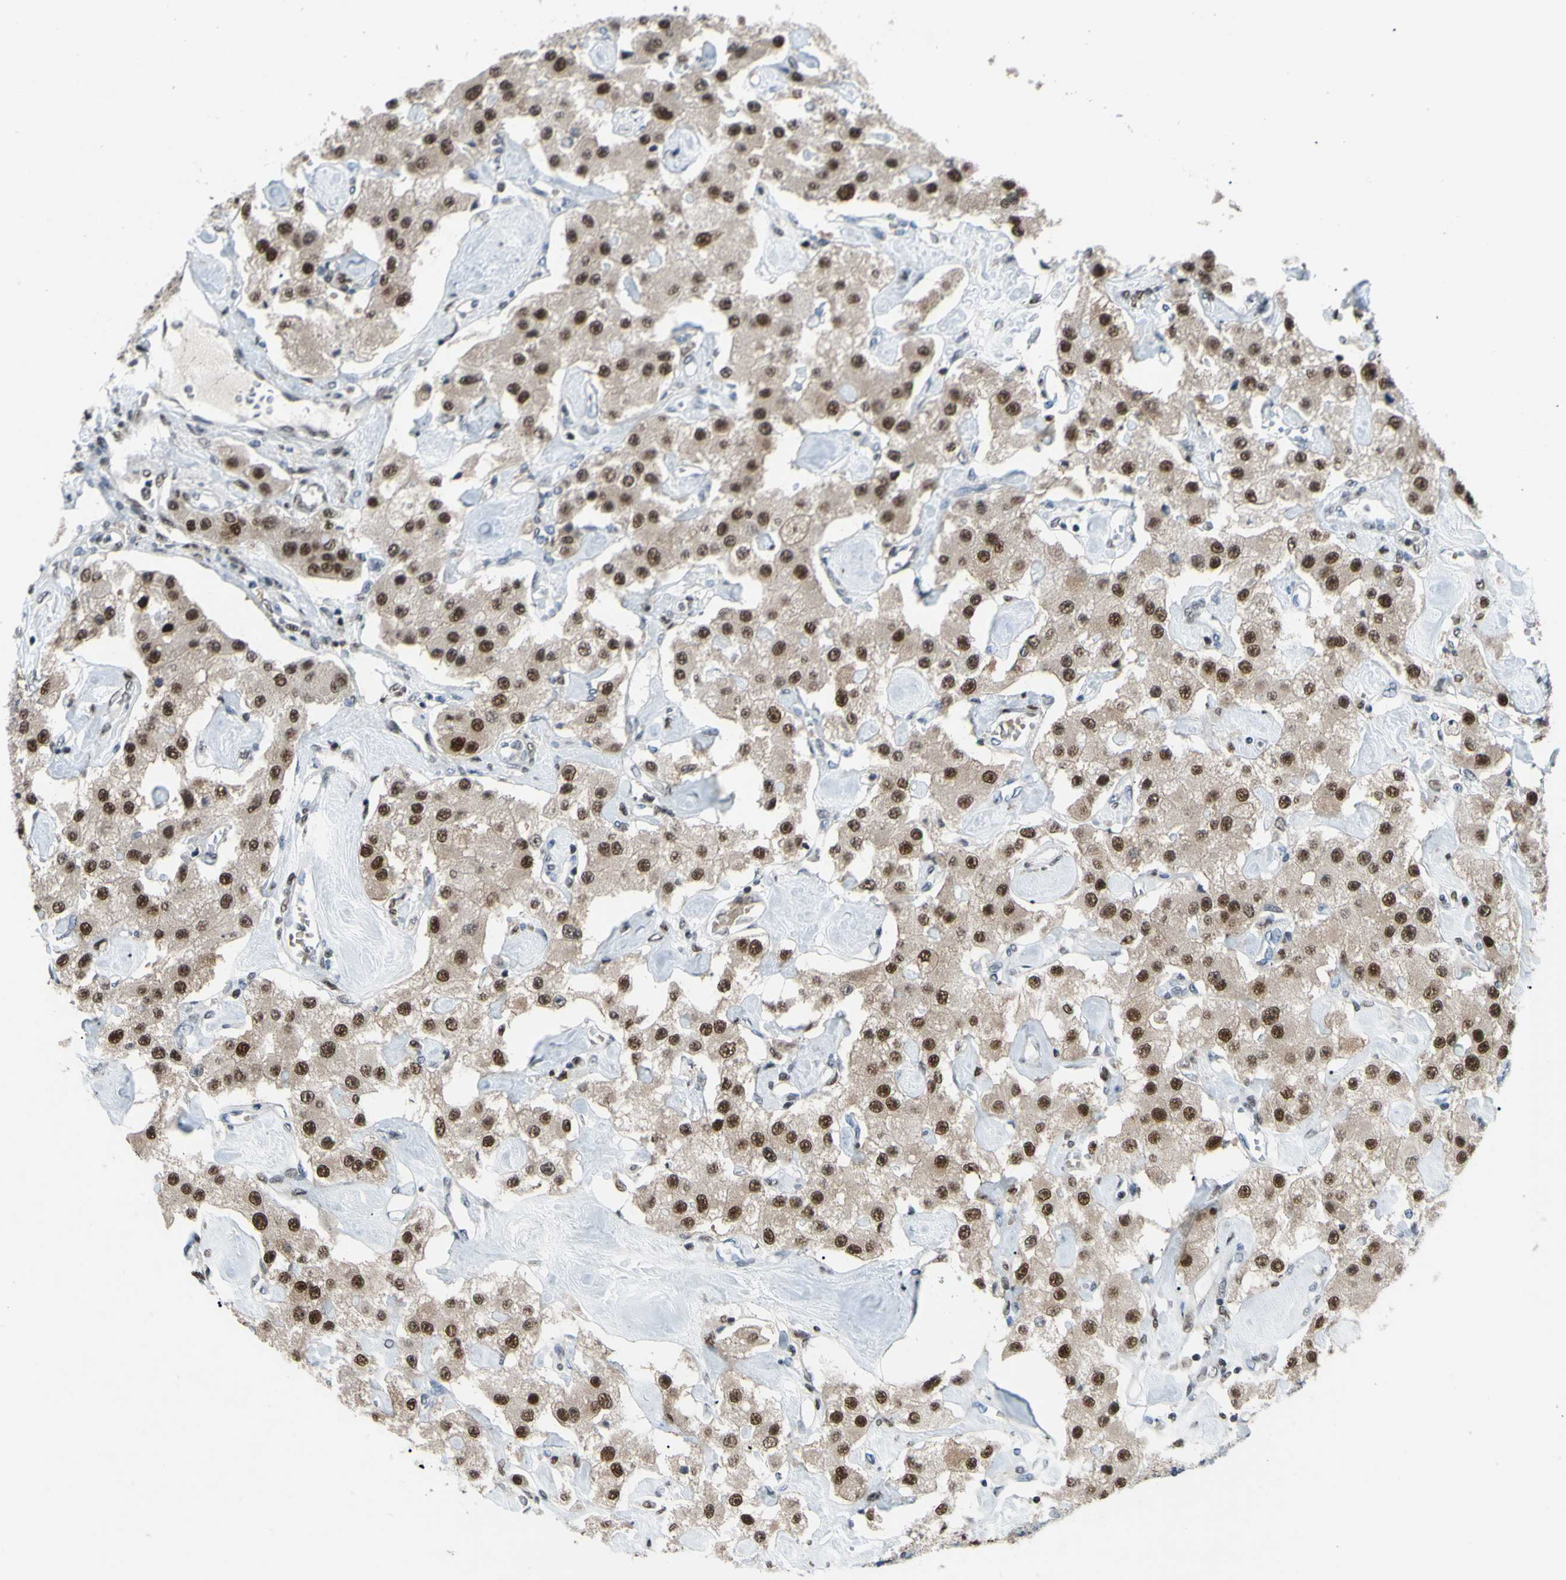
{"staining": {"intensity": "moderate", "quantity": ">75%", "location": "cytoplasmic/membranous,nuclear"}, "tissue": "carcinoid", "cell_type": "Tumor cells", "image_type": "cancer", "snomed": [{"axis": "morphology", "description": "Carcinoid, malignant, NOS"}, {"axis": "topography", "description": "Pancreas"}], "caption": "Moderate cytoplasmic/membranous and nuclear protein staining is present in approximately >75% of tumor cells in carcinoid (malignant).", "gene": "FKBP5", "patient": {"sex": "male", "age": 41}}